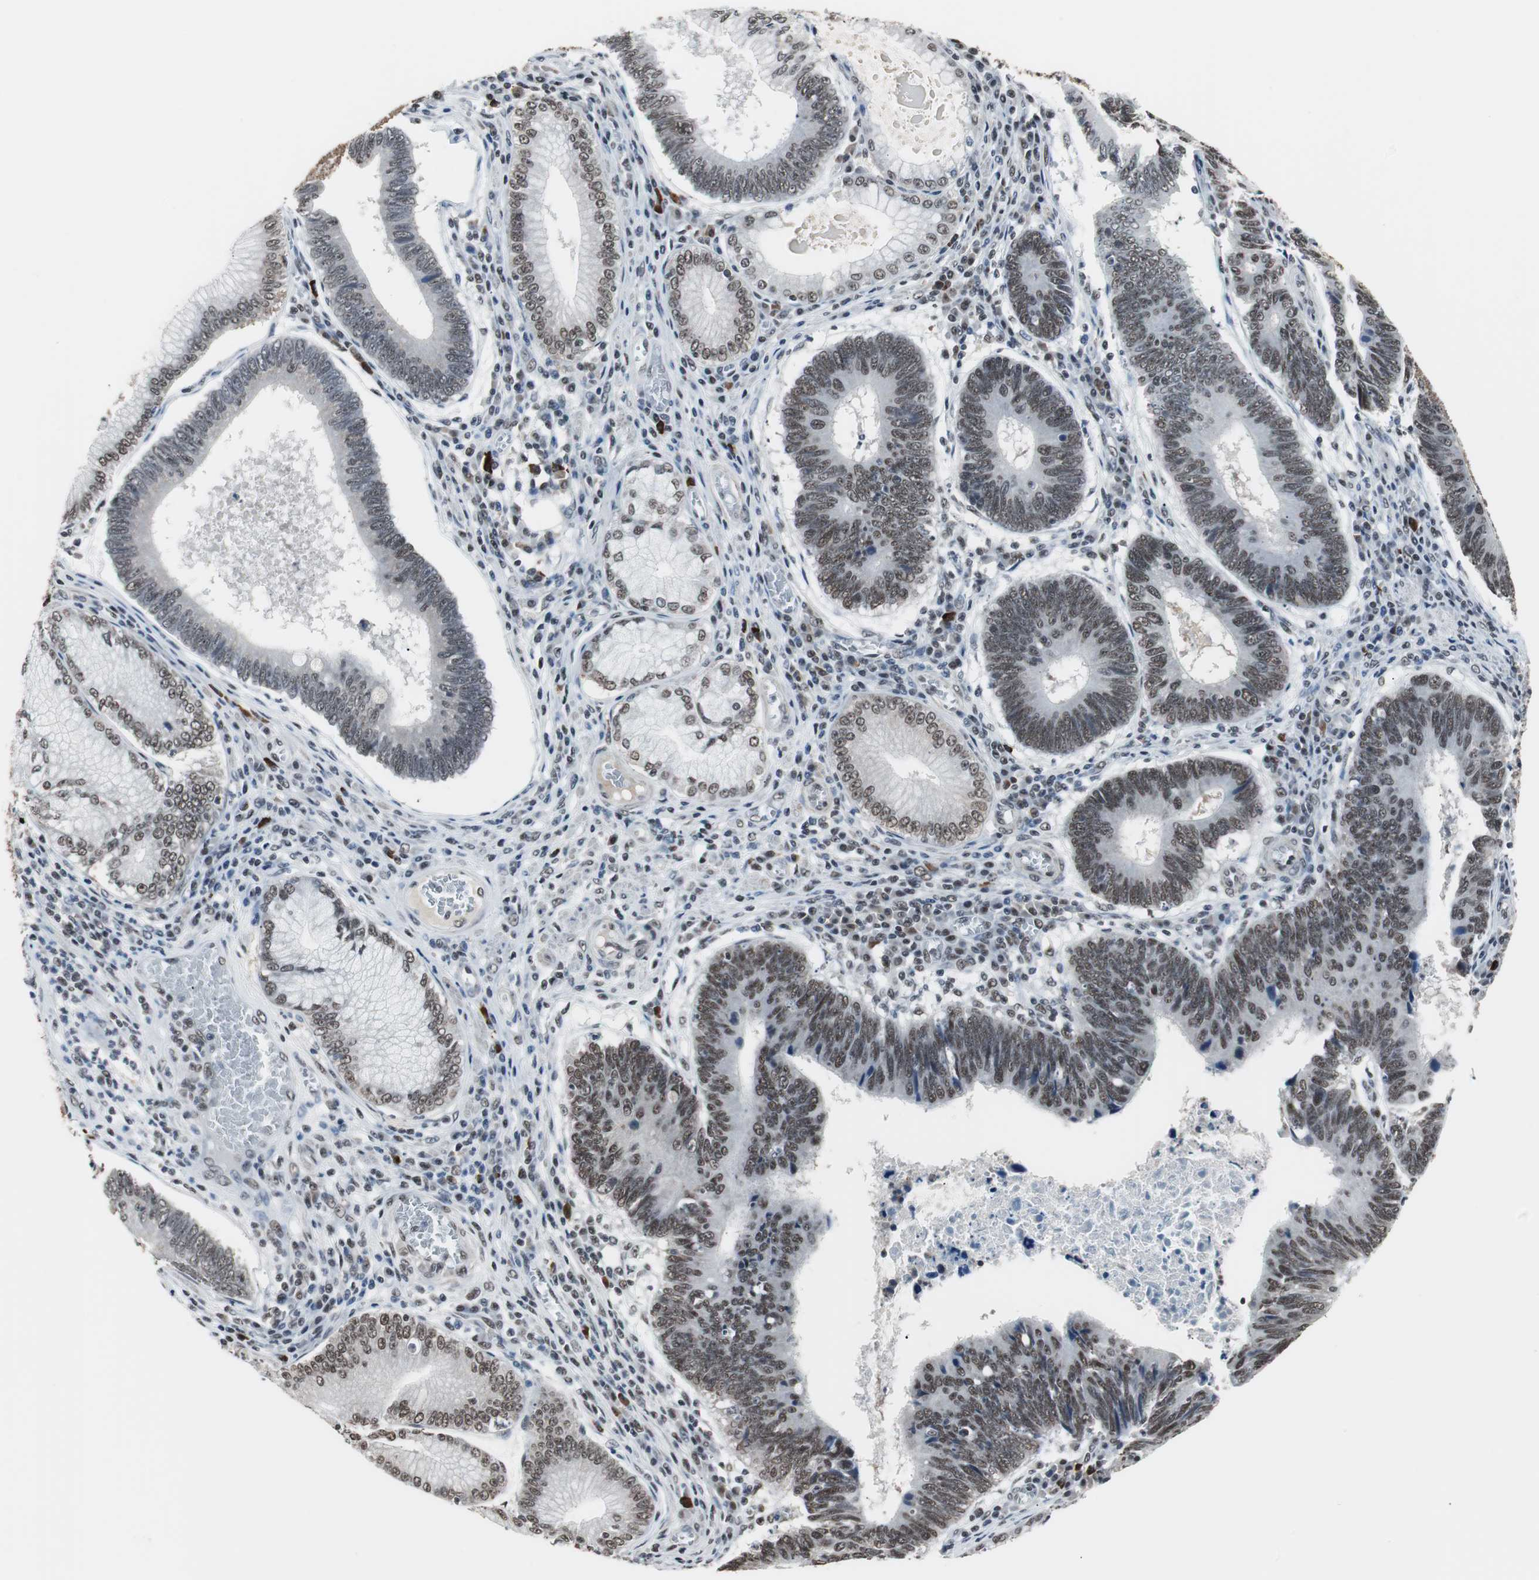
{"staining": {"intensity": "strong", "quantity": ">75%", "location": "nuclear"}, "tissue": "stomach cancer", "cell_type": "Tumor cells", "image_type": "cancer", "snomed": [{"axis": "morphology", "description": "Adenocarcinoma, NOS"}, {"axis": "topography", "description": "Stomach"}], "caption": "Brown immunohistochemical staining in stomach cancer demonstrates strong nuclear positivity in approximately >75% of tumor cells. The protein is stained brown, and the nuclei are stained in blue (DAB (3,3'-diaminobenzidine) IHC with brightfield microscopy, high magnification).", "gene": "TAF7", "patient": {"sex": "male", "age": 59}}